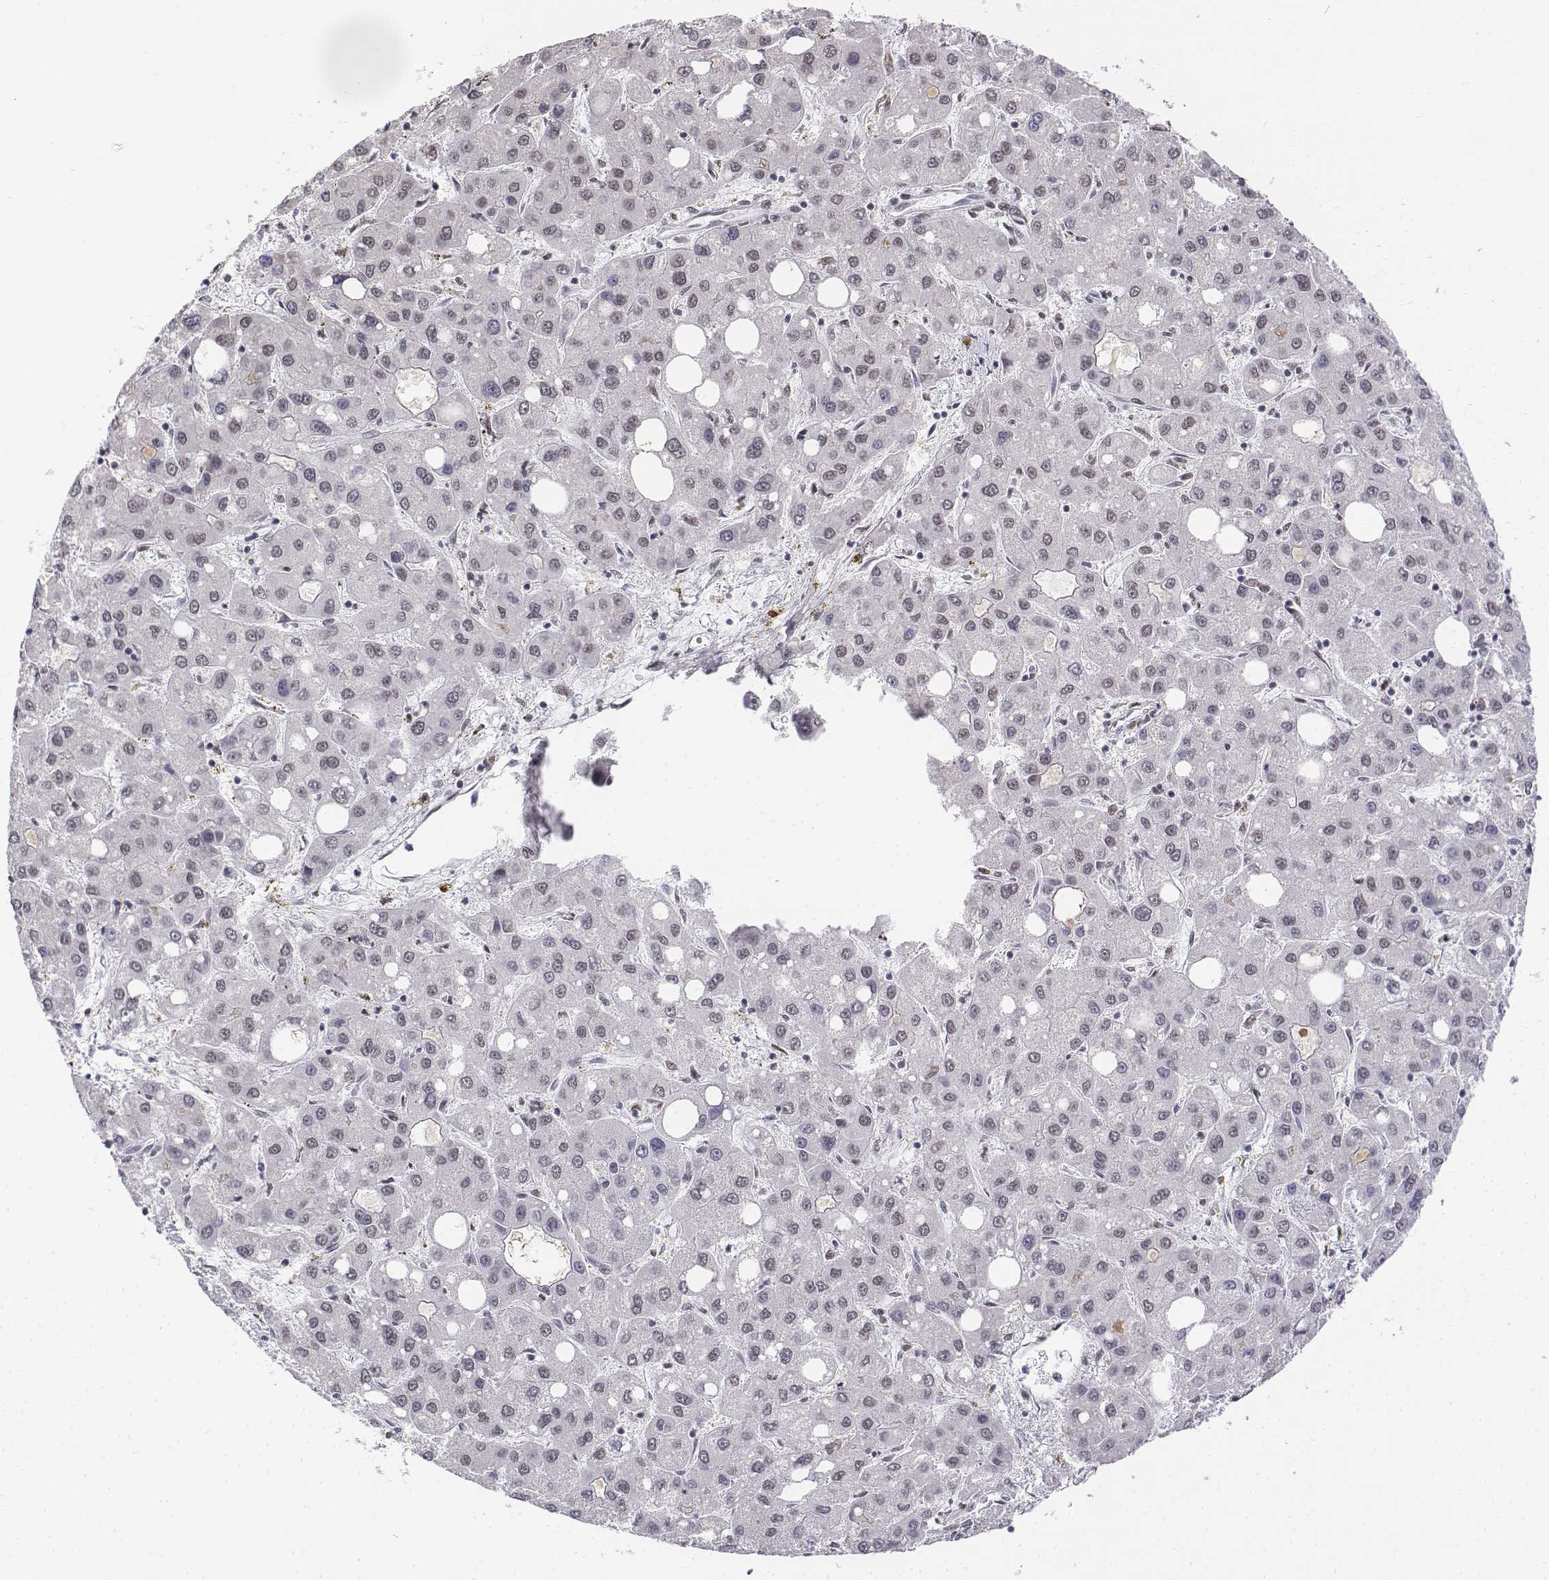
{"staining": {"intensity": "weak", "quantity": ">75%", "location": "nuclear"}, "tissue": "liver cancer", "cell_type": "Tumor cells", "image_type": "cancer", "snomed": [{"axis": "morphology", "description": "Carcinoma, Hepatocellular, NOS"}, {"axis": "topography", "description": "Liver"}], "caption": "An image of human liver cancer stained for a protein displays weak nuclear brown staining in tumor cells.", "gene": "SETD1A", "patient": {"sex": "male", "age": 73}}